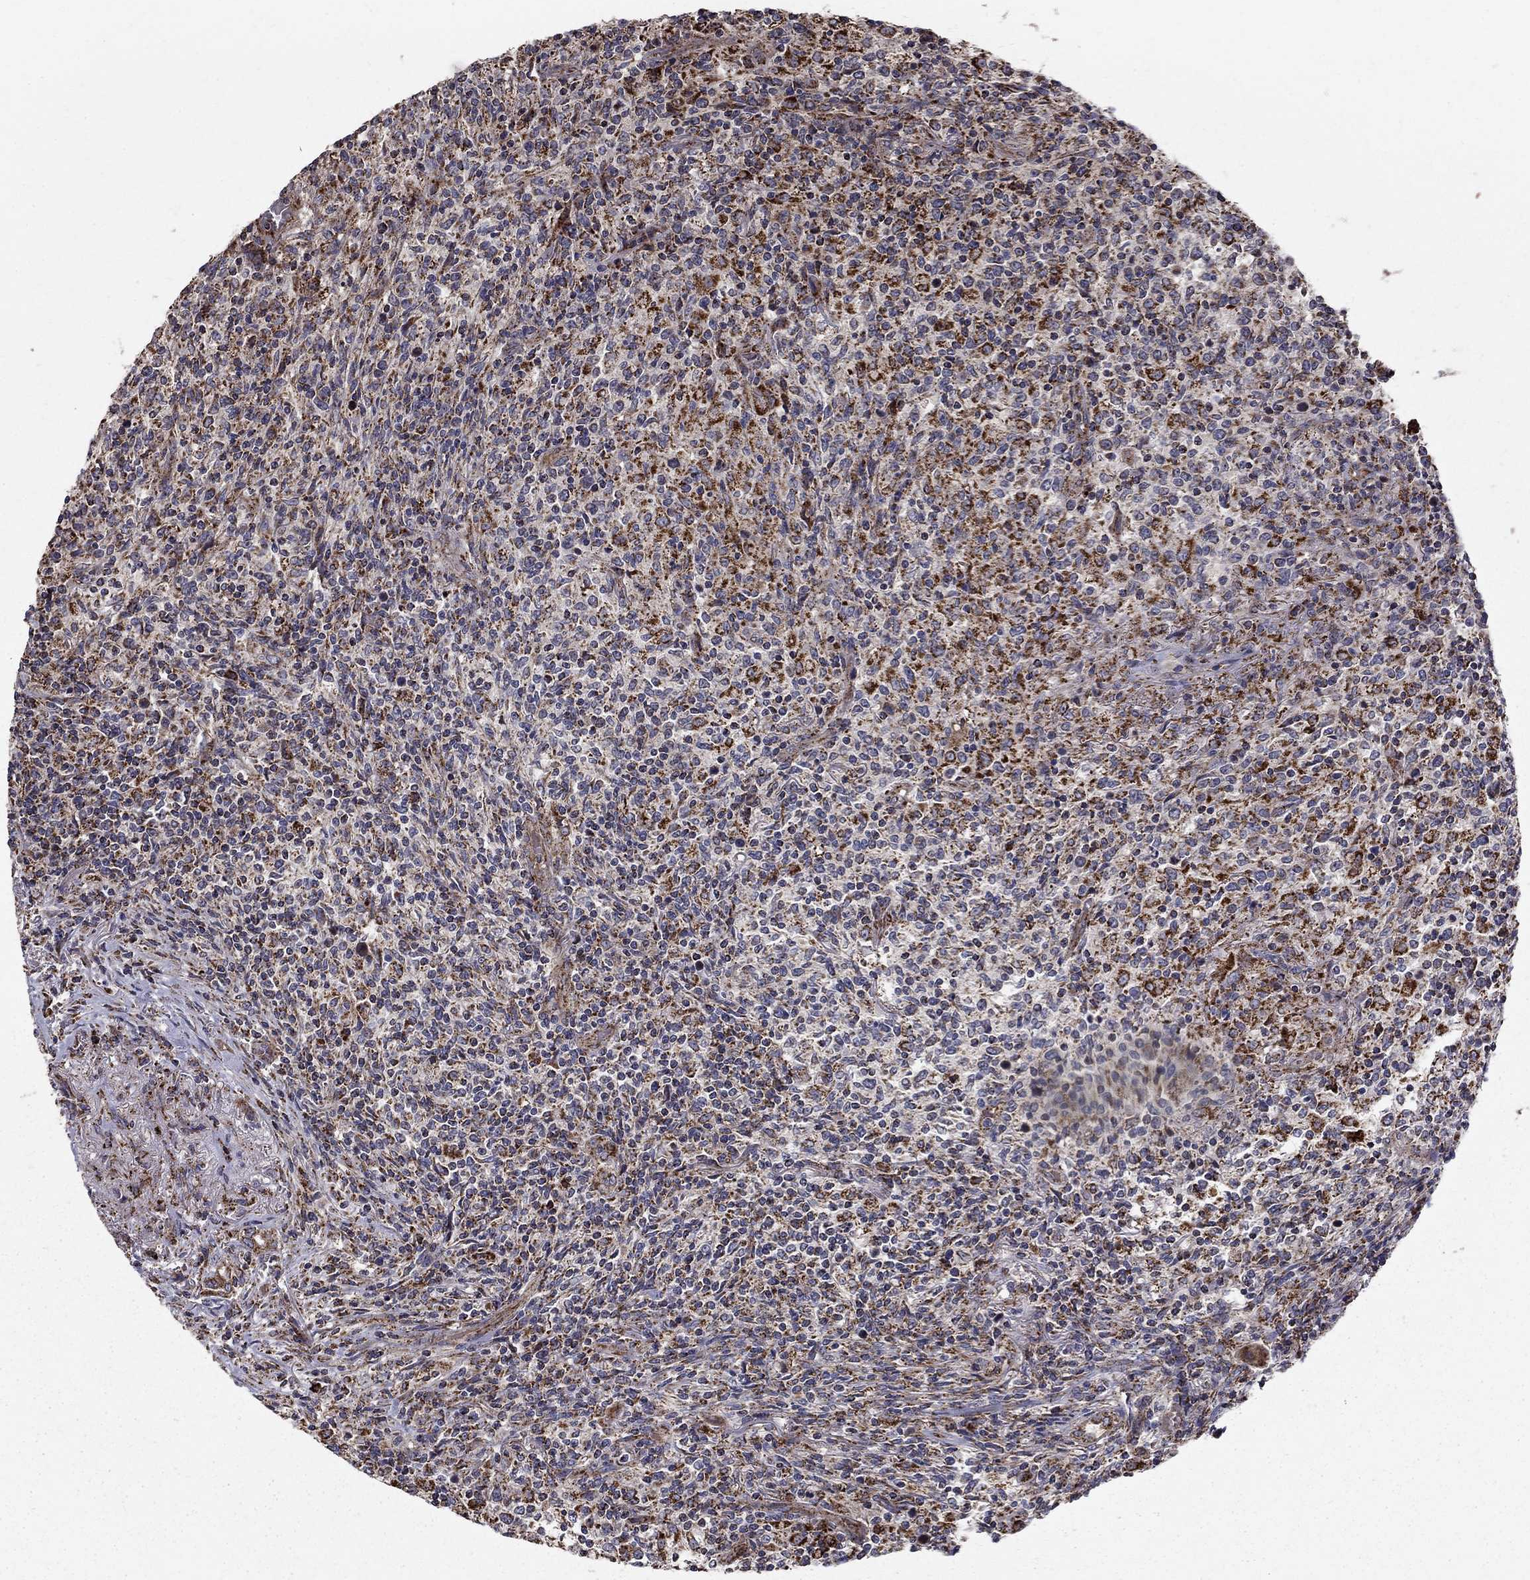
{"staining": {"intensity": "strong", "quantity": "25%-75%", "location": "cytoplasmic/membranous"}, "tissue": "lymphoma", "cell_type": "Tumor cells", "image_type": "cancer", "snomed": [{"axis": "morphology", "description": "Malignant lymphoma, non-Hodgkin's type, High grade"}, {"axis": "topography", "description": "Lung"}], "caption": "Immunohistochemical staining of human high-grade malignant lymphoma, non-Hodgkin's type exhibits high levels of strong cytoplasmic/membranous expression in approximately 25%-75% of tumor cells. Using DAB (brown) and hematoxylin (blue) stains, captured at high magnification using brightfield microscopy.", "gene": "NDUFS8", "patient": {"sex": "male", "age": 79}}